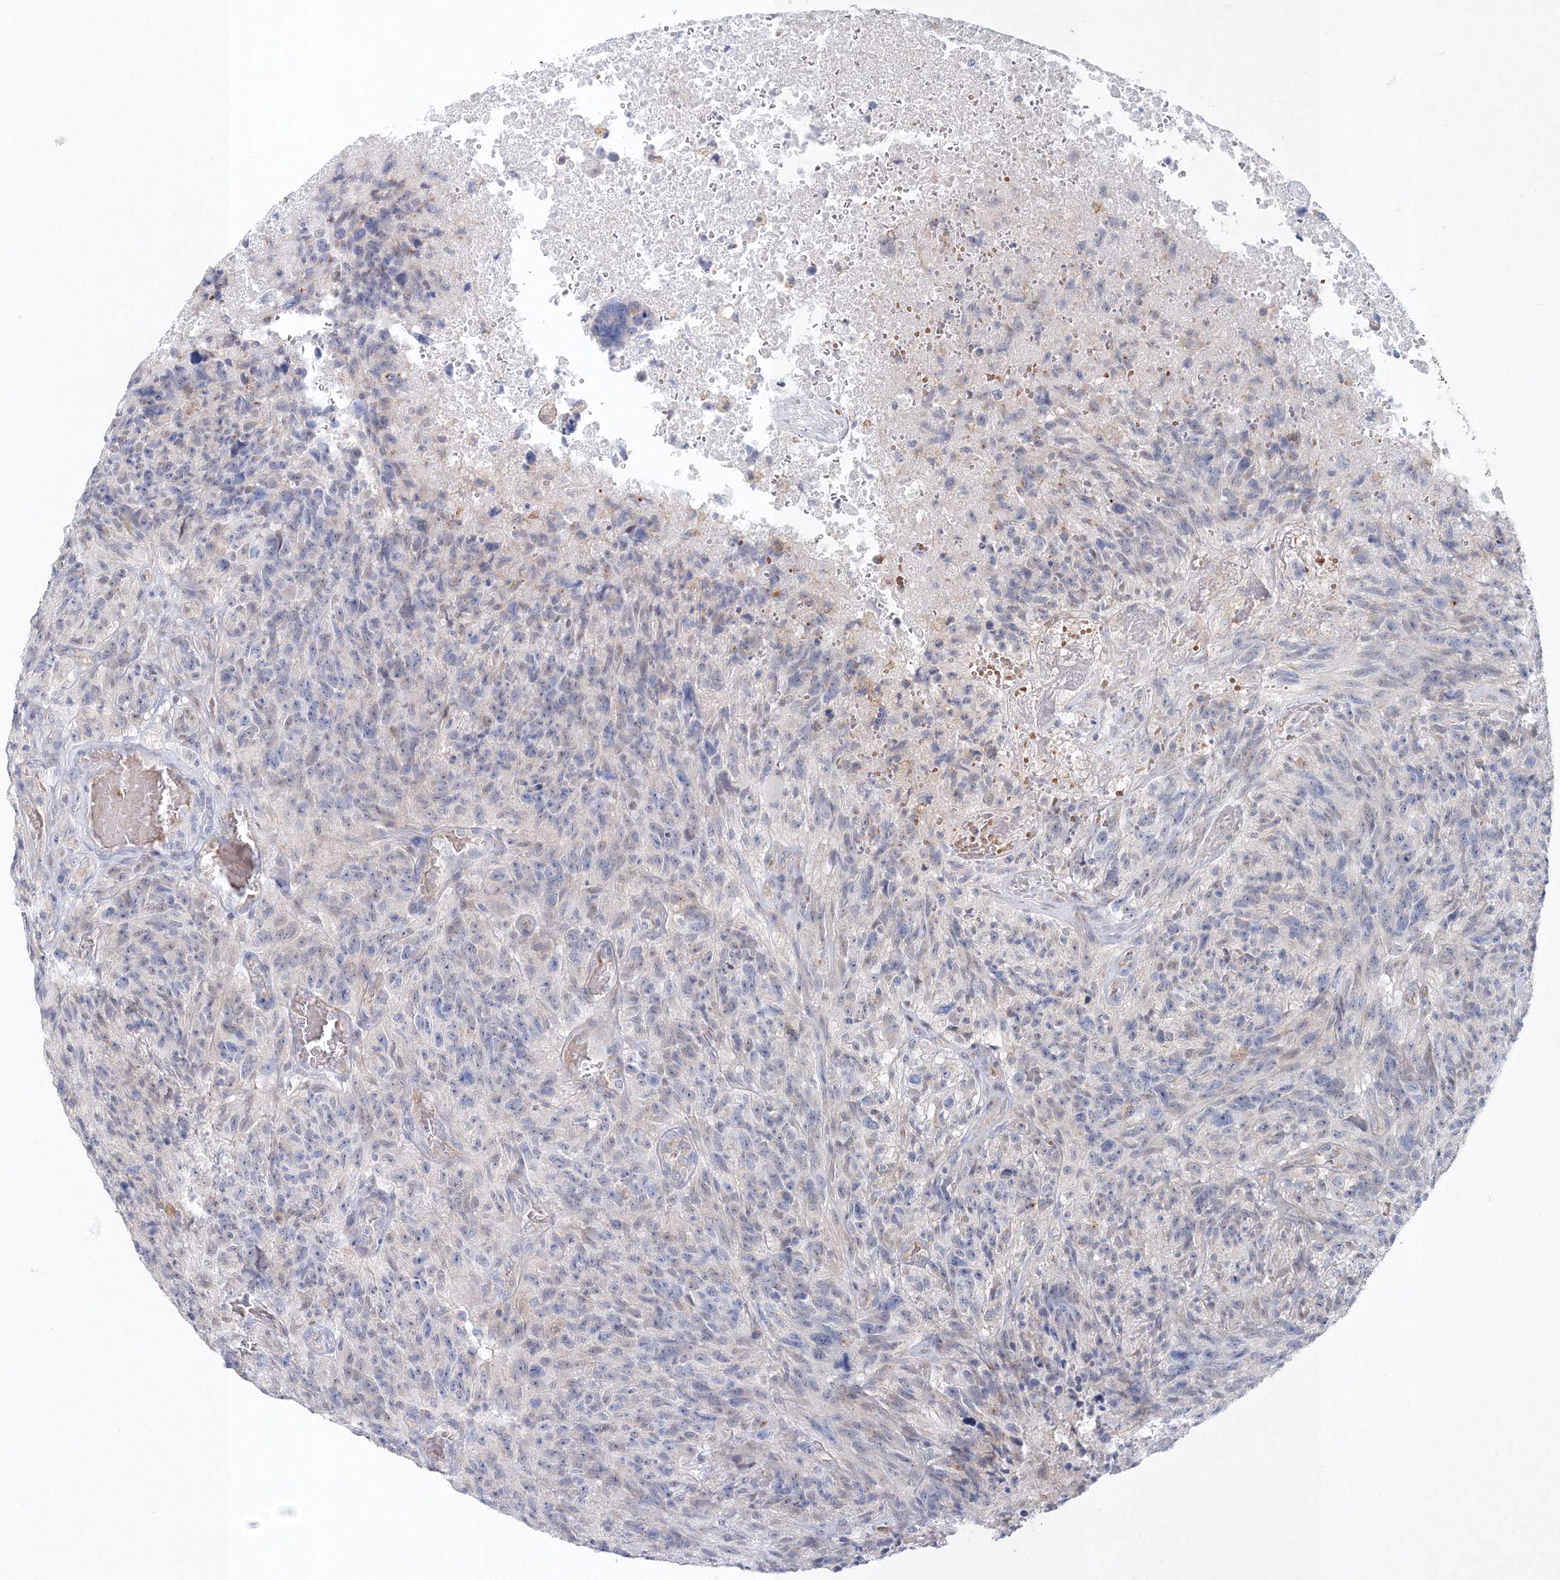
{"staining": {"intensity": "negative", "quantity": "none", "location": "none"}, "tissue": "glioma", "cell_type": "Tumor cells", "image_type": "cancer", "snomed": [{"axis": "morphology", "description": "Glioma, malignant, High grade"}, {"axis": "topography", "description": "Brain"}], "caption": "This is an immunohistochemistry (IHC) micrograph of human high-grade glioma (malignant). There is no staining in tumor cells.", "gene": "SH3BP5", "patient": {"sex": "male", "age": 69}}